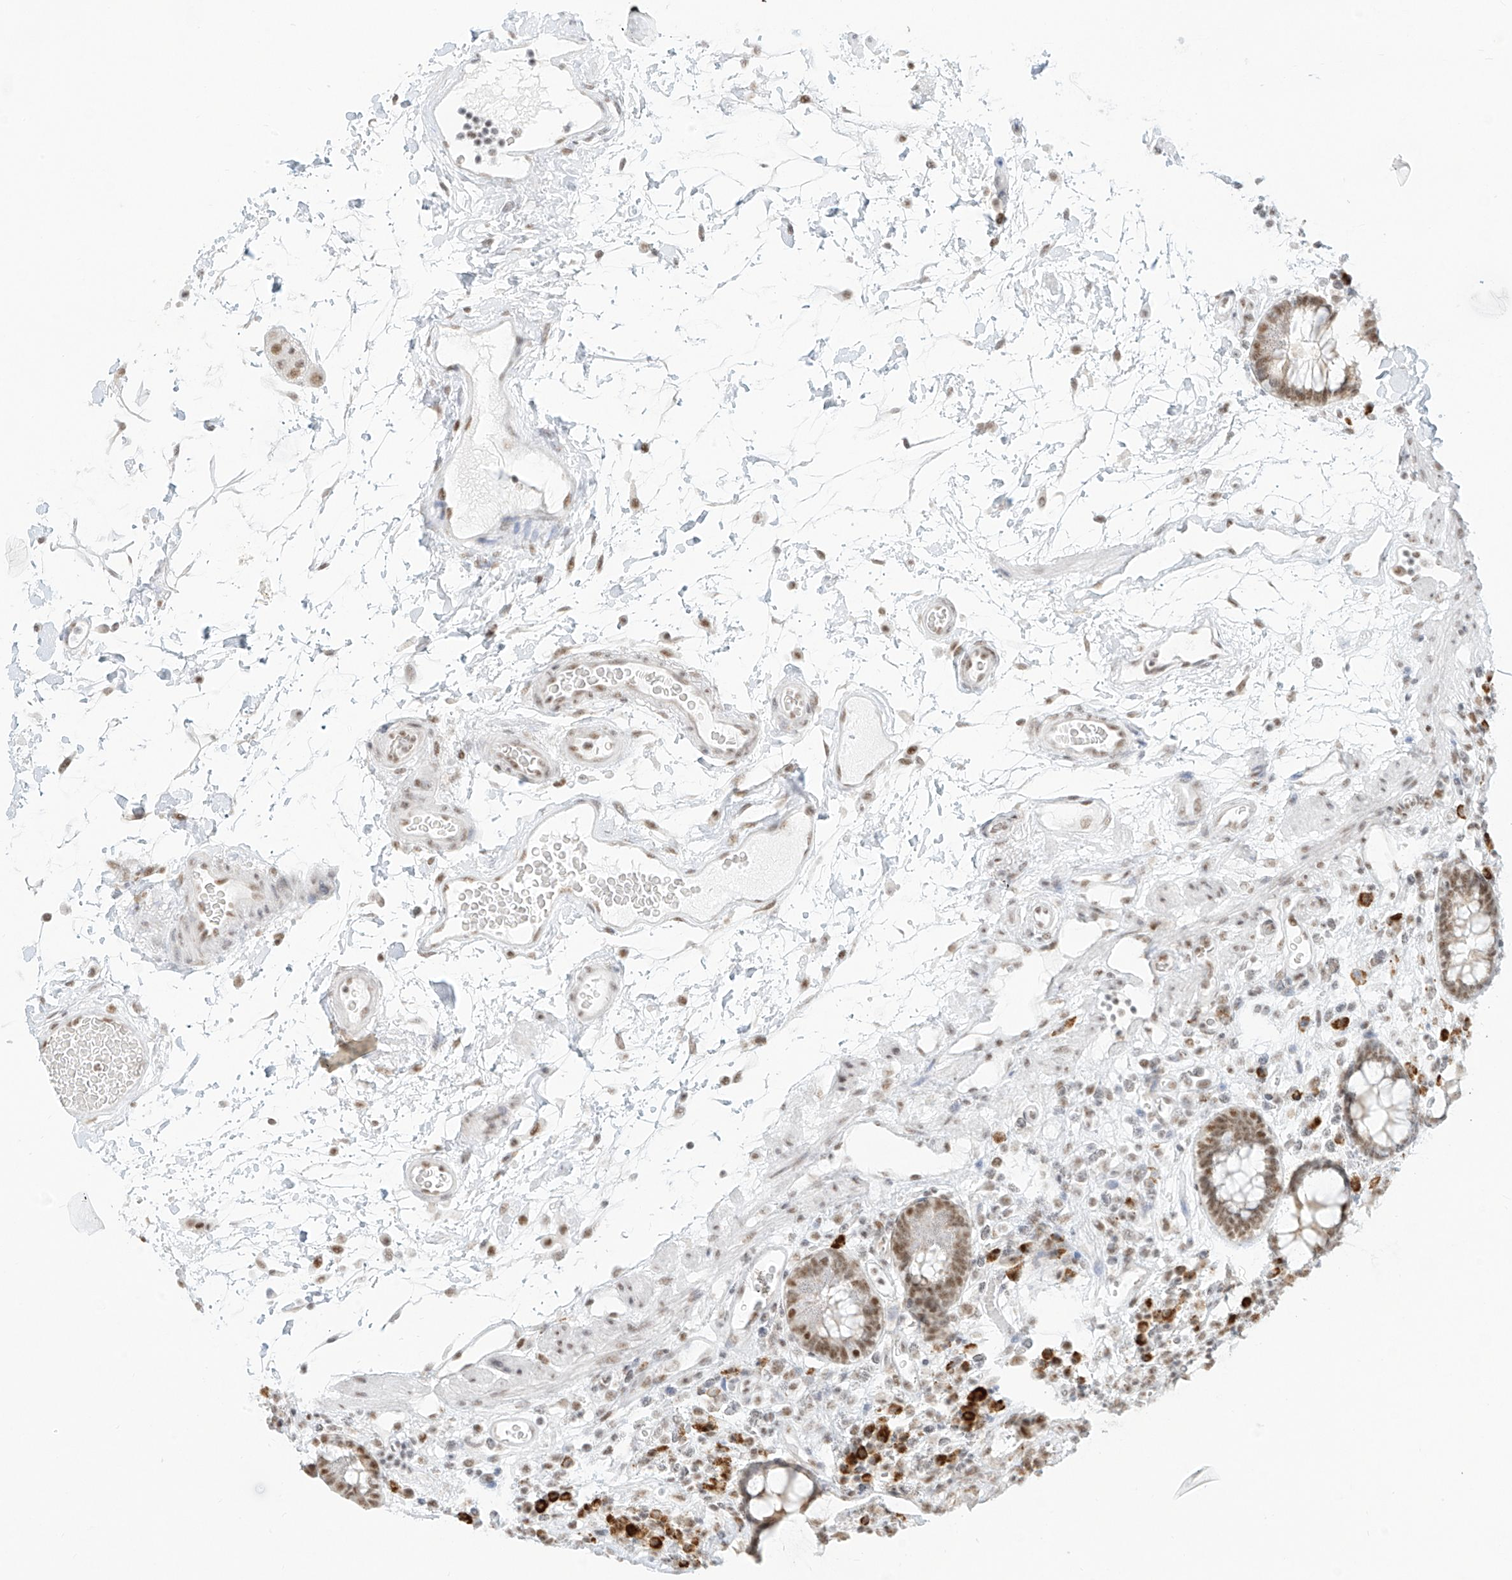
{"staining": {"intensity": "moderate", "quantity": "25%-75%", "location": "nuclear"}, "tissue": "colon", "cell_type": "Endothelial cells", "image_type": "normal", "snomed": [{"axis": "morphology", "description": "Normal tissue, NOS"}, {"axis": "topography", "description": "Colon"}], "caption": "IHC (DAB) staining of normal colon reveals moderate nuclear protein expression in about 25%-75% of endothelial cells. Using DAB (brown) and hematoxylin (blue) stains, captured at high magnification using brightfield microscopy.", "gene": "SUPT5H", "patient": {"sex": "female", "age": 79}}